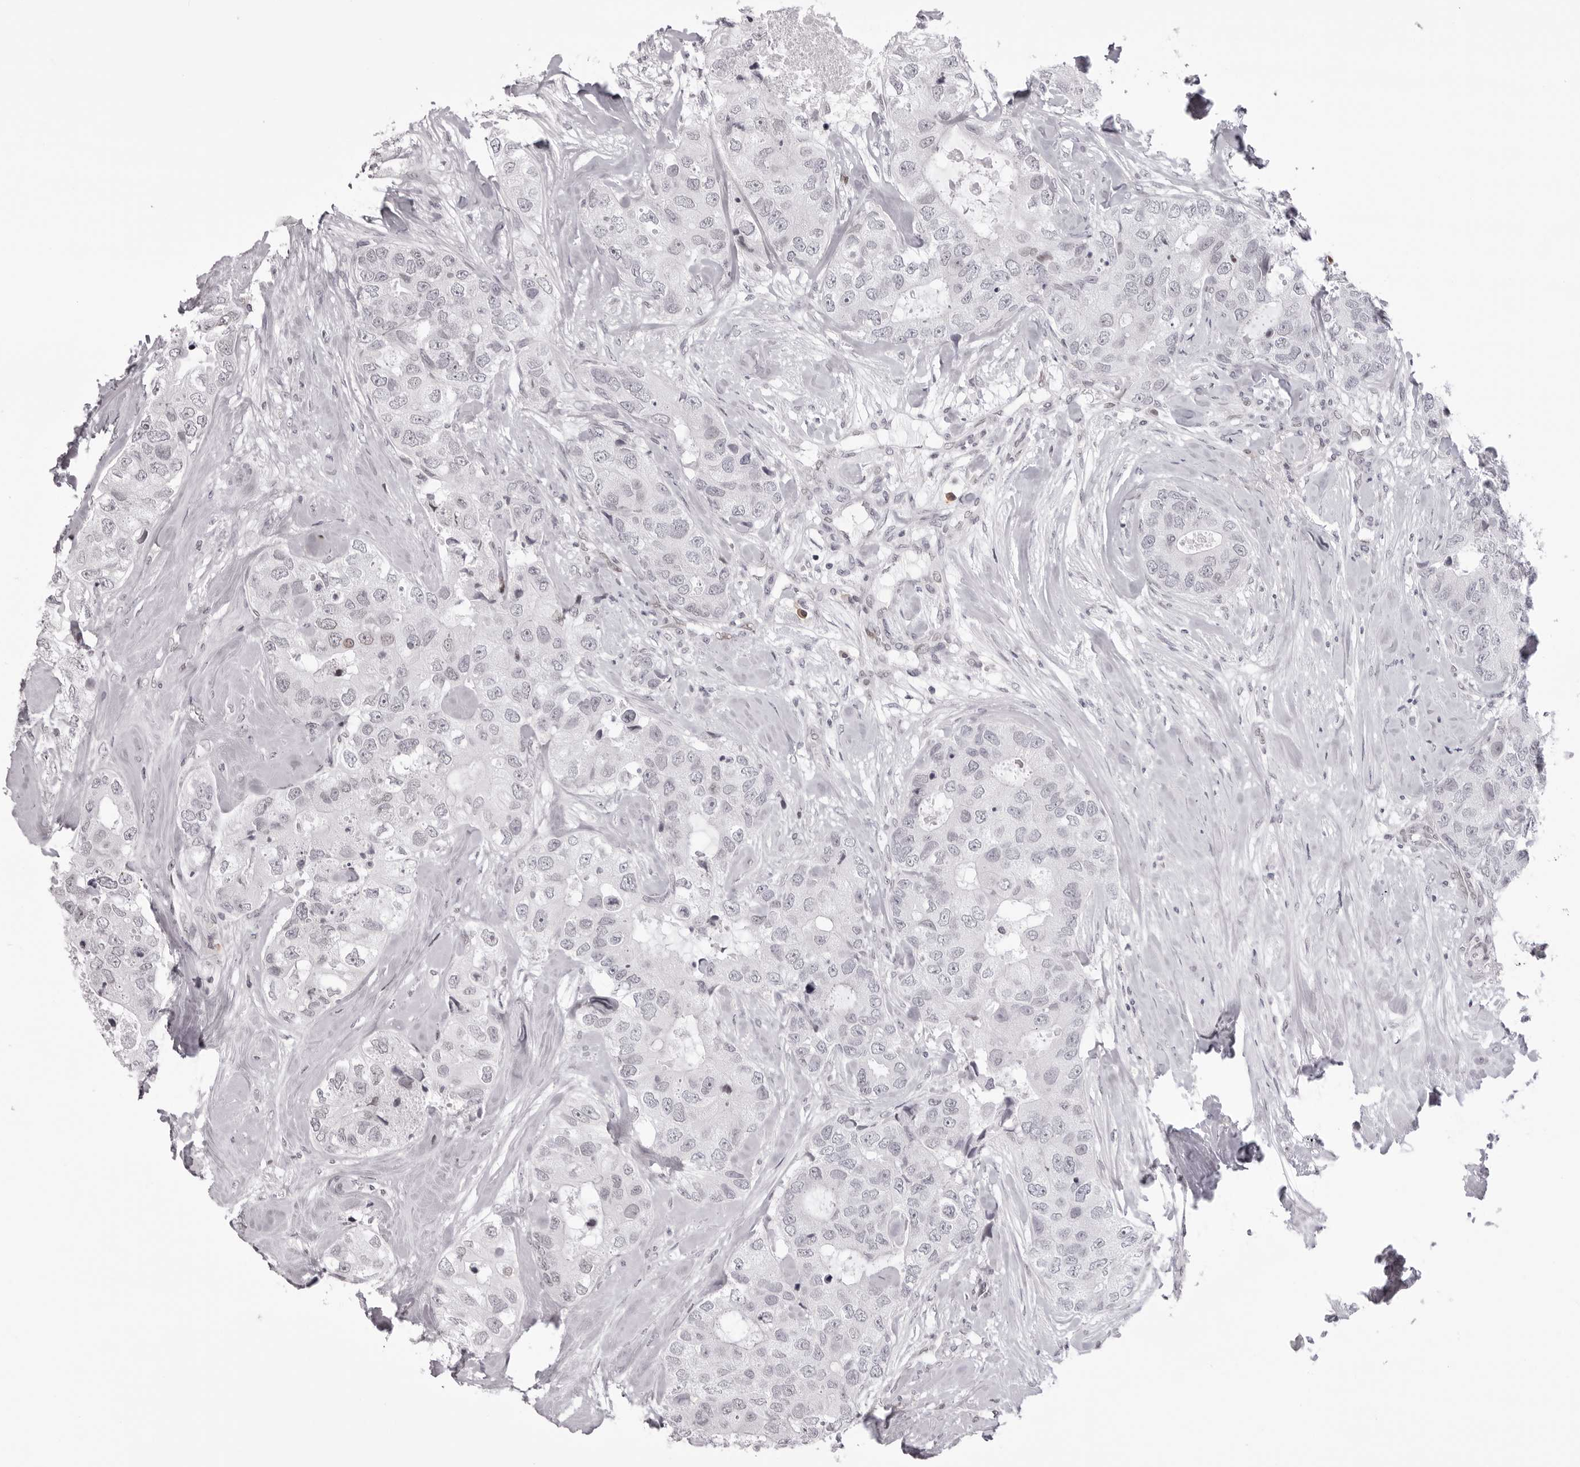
{"staining": {"intensity": "negative", "quantity": "none", "location": "none"}, "tissue": "breast cancer", "cell_type": "Tumor cells", "image_type": "cancer", "snomed": [{"axis": "morphology", "description": "Duct carcinoma"}, {"axis": "topography", "description": "Breast"}], "caption": "This is a micrograph of immunohistochemistry staining of breast cancer (infiltrating ductal carcinoma), which shows no expression in tumor cells.", "gene": "MAFK", "patient": {"sex": "female", "age": 62}}